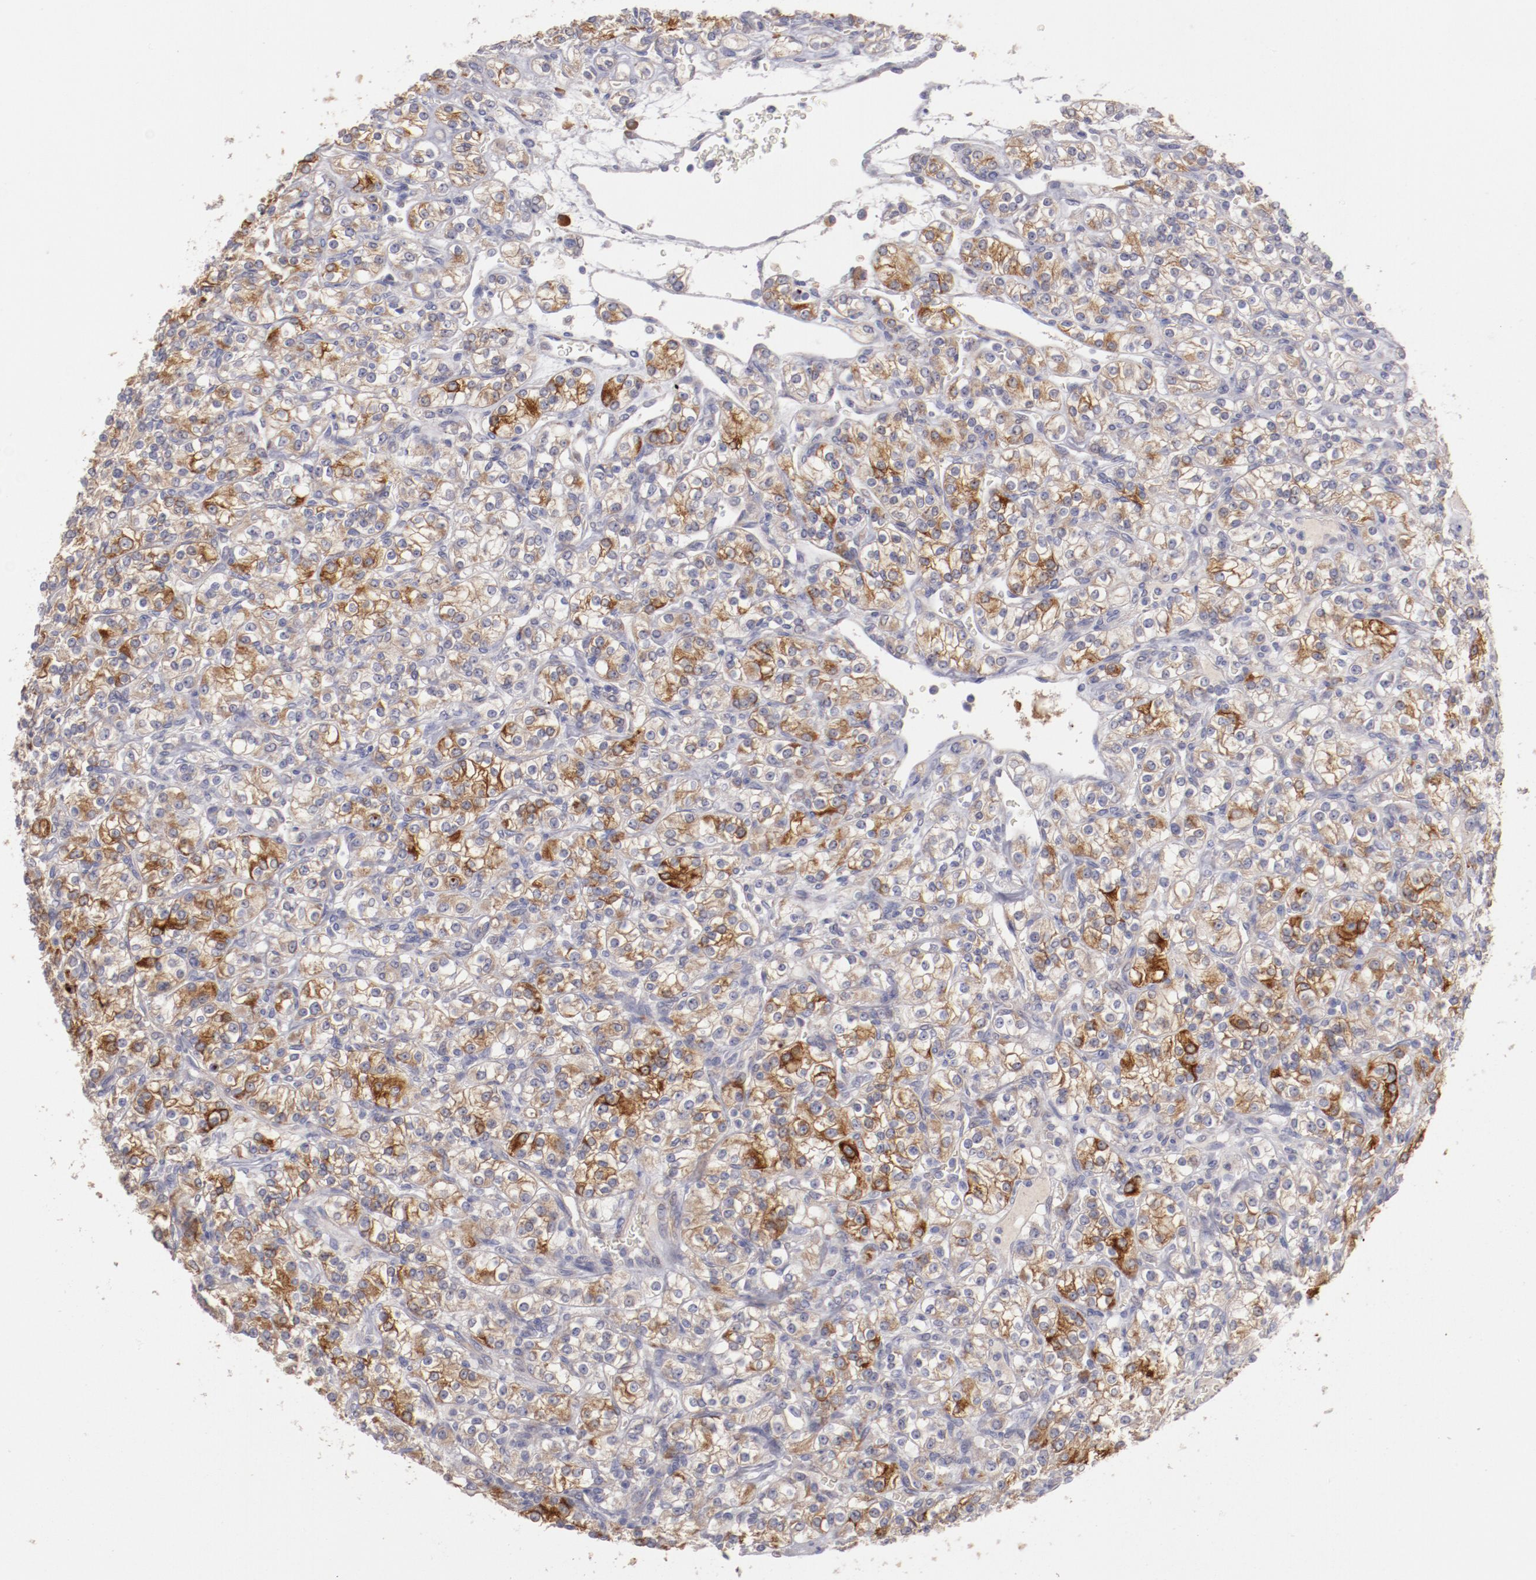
{"staining": {"intensity": "moderate", "quantity": "25%-75%", "location": "cytoplasmic/membranous"}, "tissue": "renal cancer", "cell_type": "Tumor cells", "image_type": "cancer", "snomed": [{"axis": "morphology", "description": "Adenocarcinoma, NOS"}, {"axis": "topography", "description": "Kidney"}], "caption": "Immunohistochemistry (IHC) image of renal cancer (adenocarcinoma) stained for a protein (brown), which exhibits medium levels of moderate cytoplasmic/membranous expression in about 25%-75% of tumor cells.", "gene": "ENTPD5", "patient": {"sex": "male", "age": 77}}